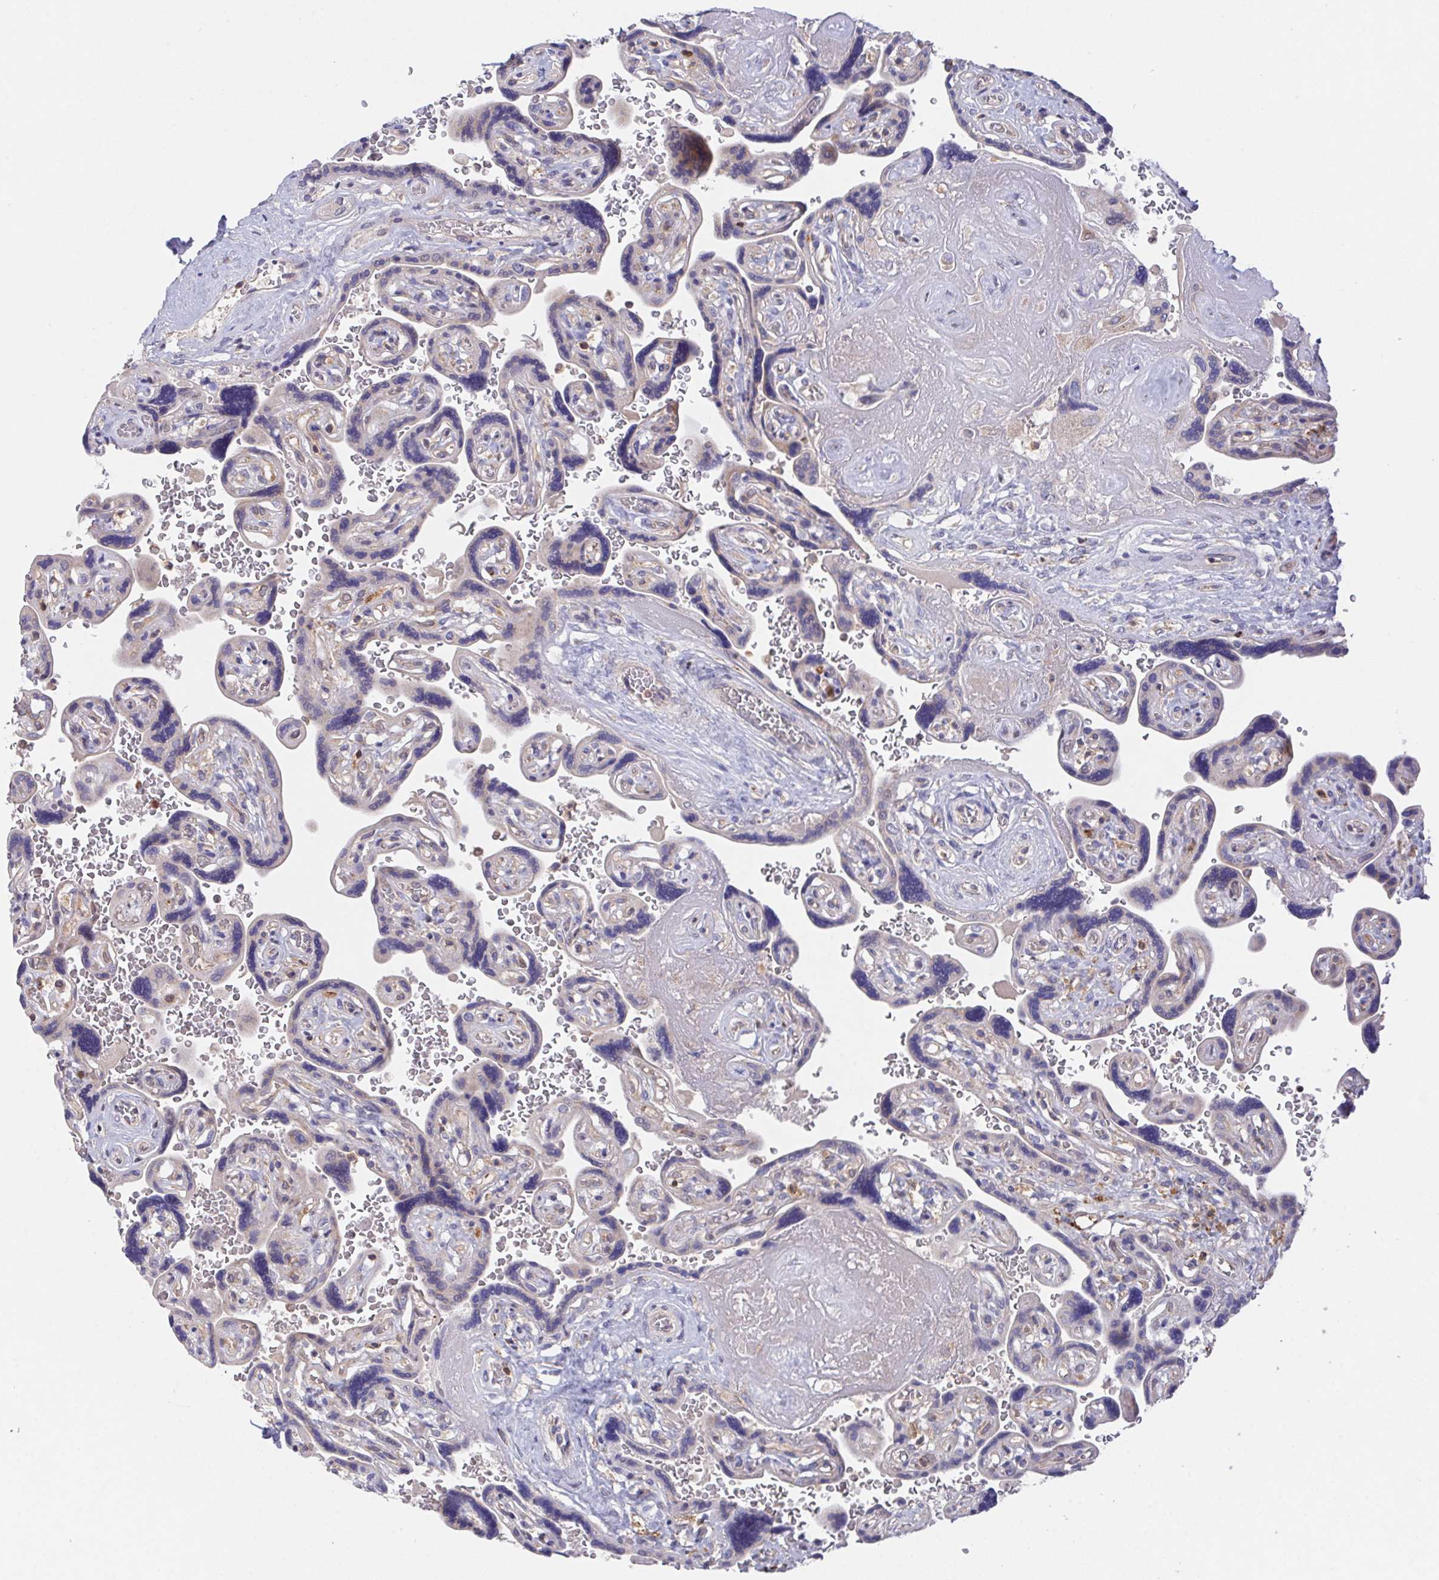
{"staining": {"intensity": "moderate", "quantity": "25%-75%", "location": "cytoplasmic/membranous"}, "tissue": "placenta", "cell_type": "Decidual cells", "image_type": "normal", "snomed": [{"axis": "morphology", "description": "Normal tissue, NOS"}, {"axis": "topography", "description": "Placenta"}], "caption": "A micrograph showing moderate cytoplasmic/membranous positivity in approximately 25%-75% of decidual cells in normal placenta, as visualized by brown immunohistochemical staining.", "gene": "FAM241A", "patient": {"sex": "female", "age": 32}}